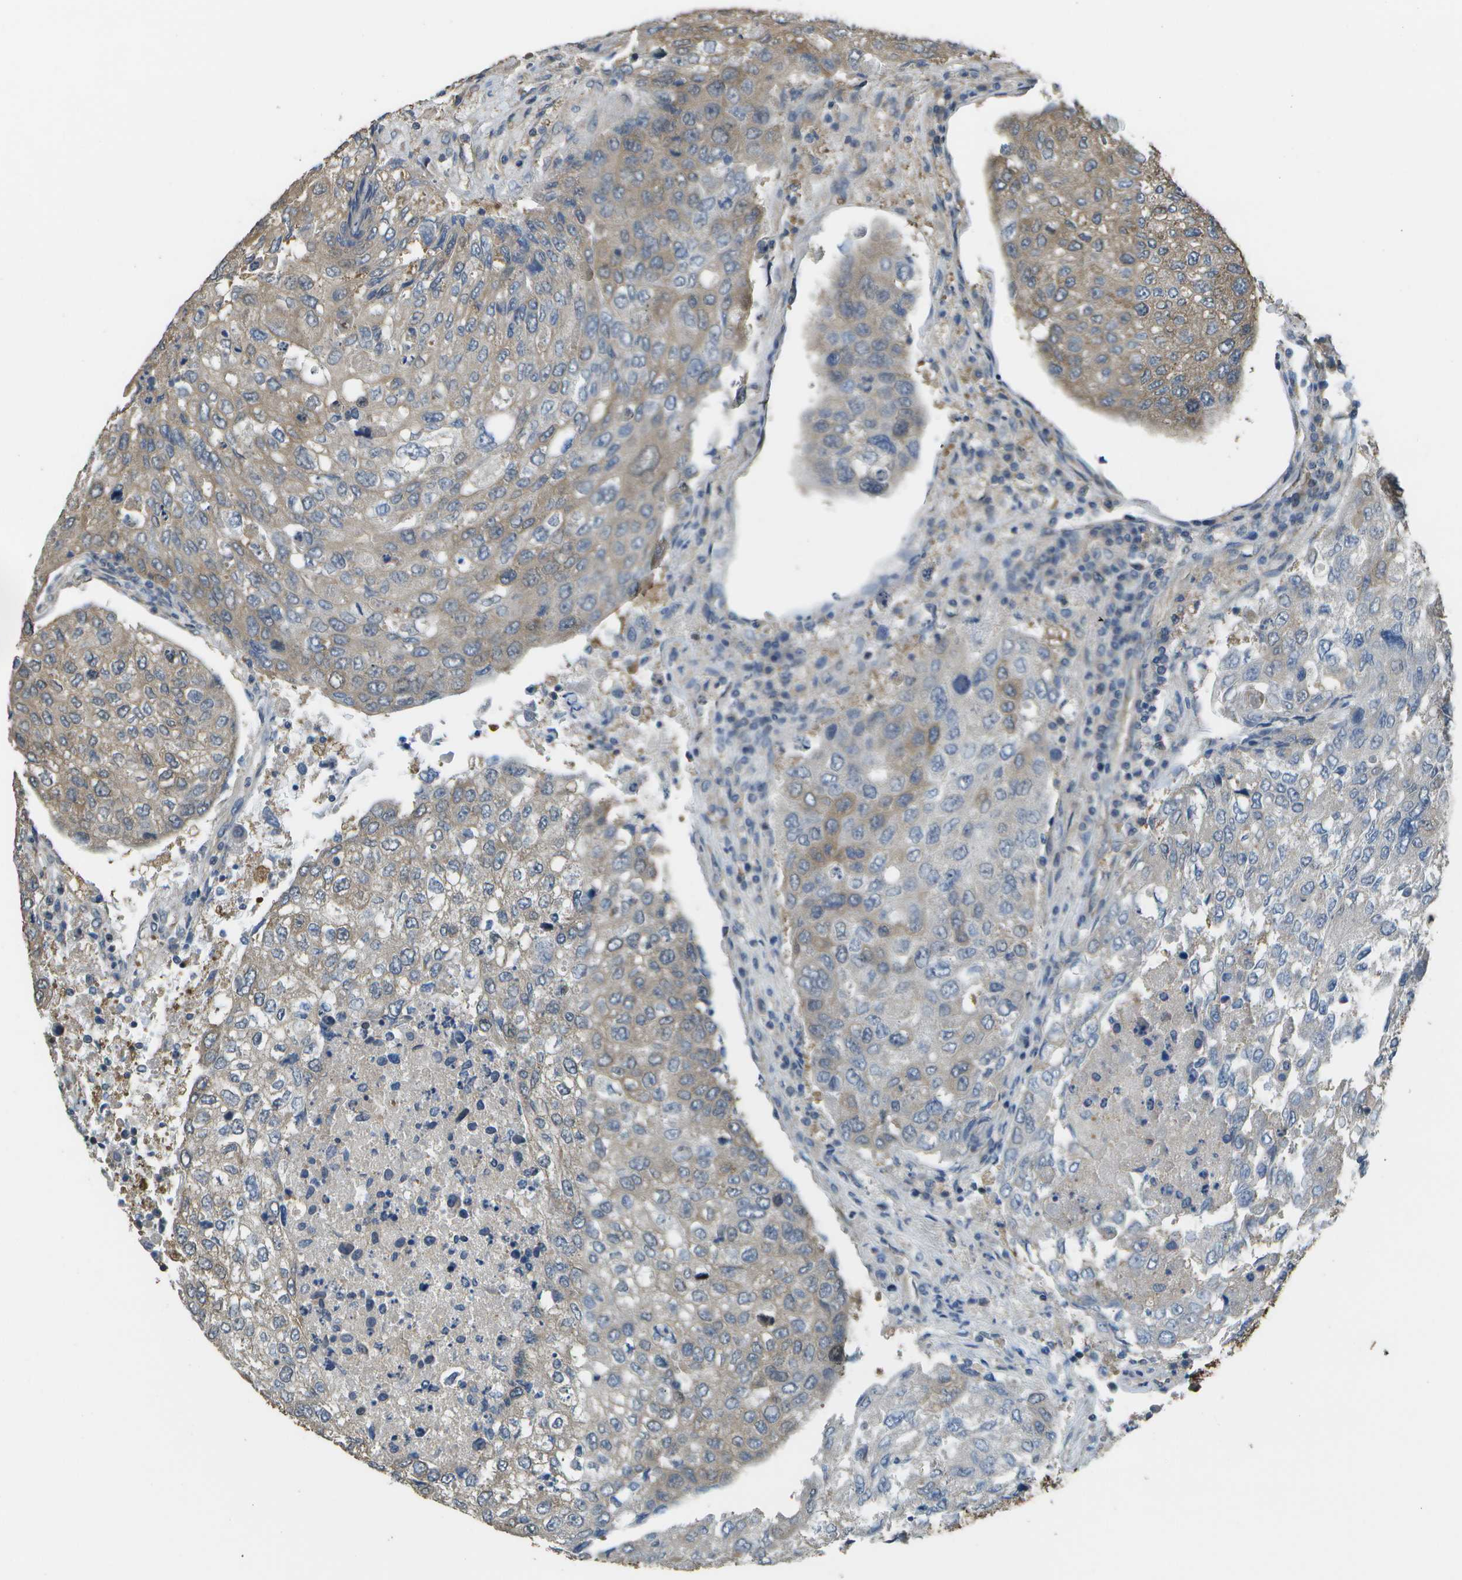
{"staining": {"intensity": "weak", "quantity": ">75%", "location": "cytoplasmic/membranous"}, "tissue": "urothelial cancer", "cell_type": "Tumor cells", "image_type": "cancer", "snomed": [{"axis": "morphology", "description": "Urothelial carcinoma, High grade"}, {"axis": "topography", "description": "Lymph node"}, {"axis": "topography", "description": "Urinary bladder"}], "caption": "Urothelial cancer stained with DAB immunohistochemistry demonstrates low levels of weak cytoplasmic/membranous positivity in about >75% of tumor cells.", "gene": "CLNS1A", "patient": {"sex": "male", "age": 51}}